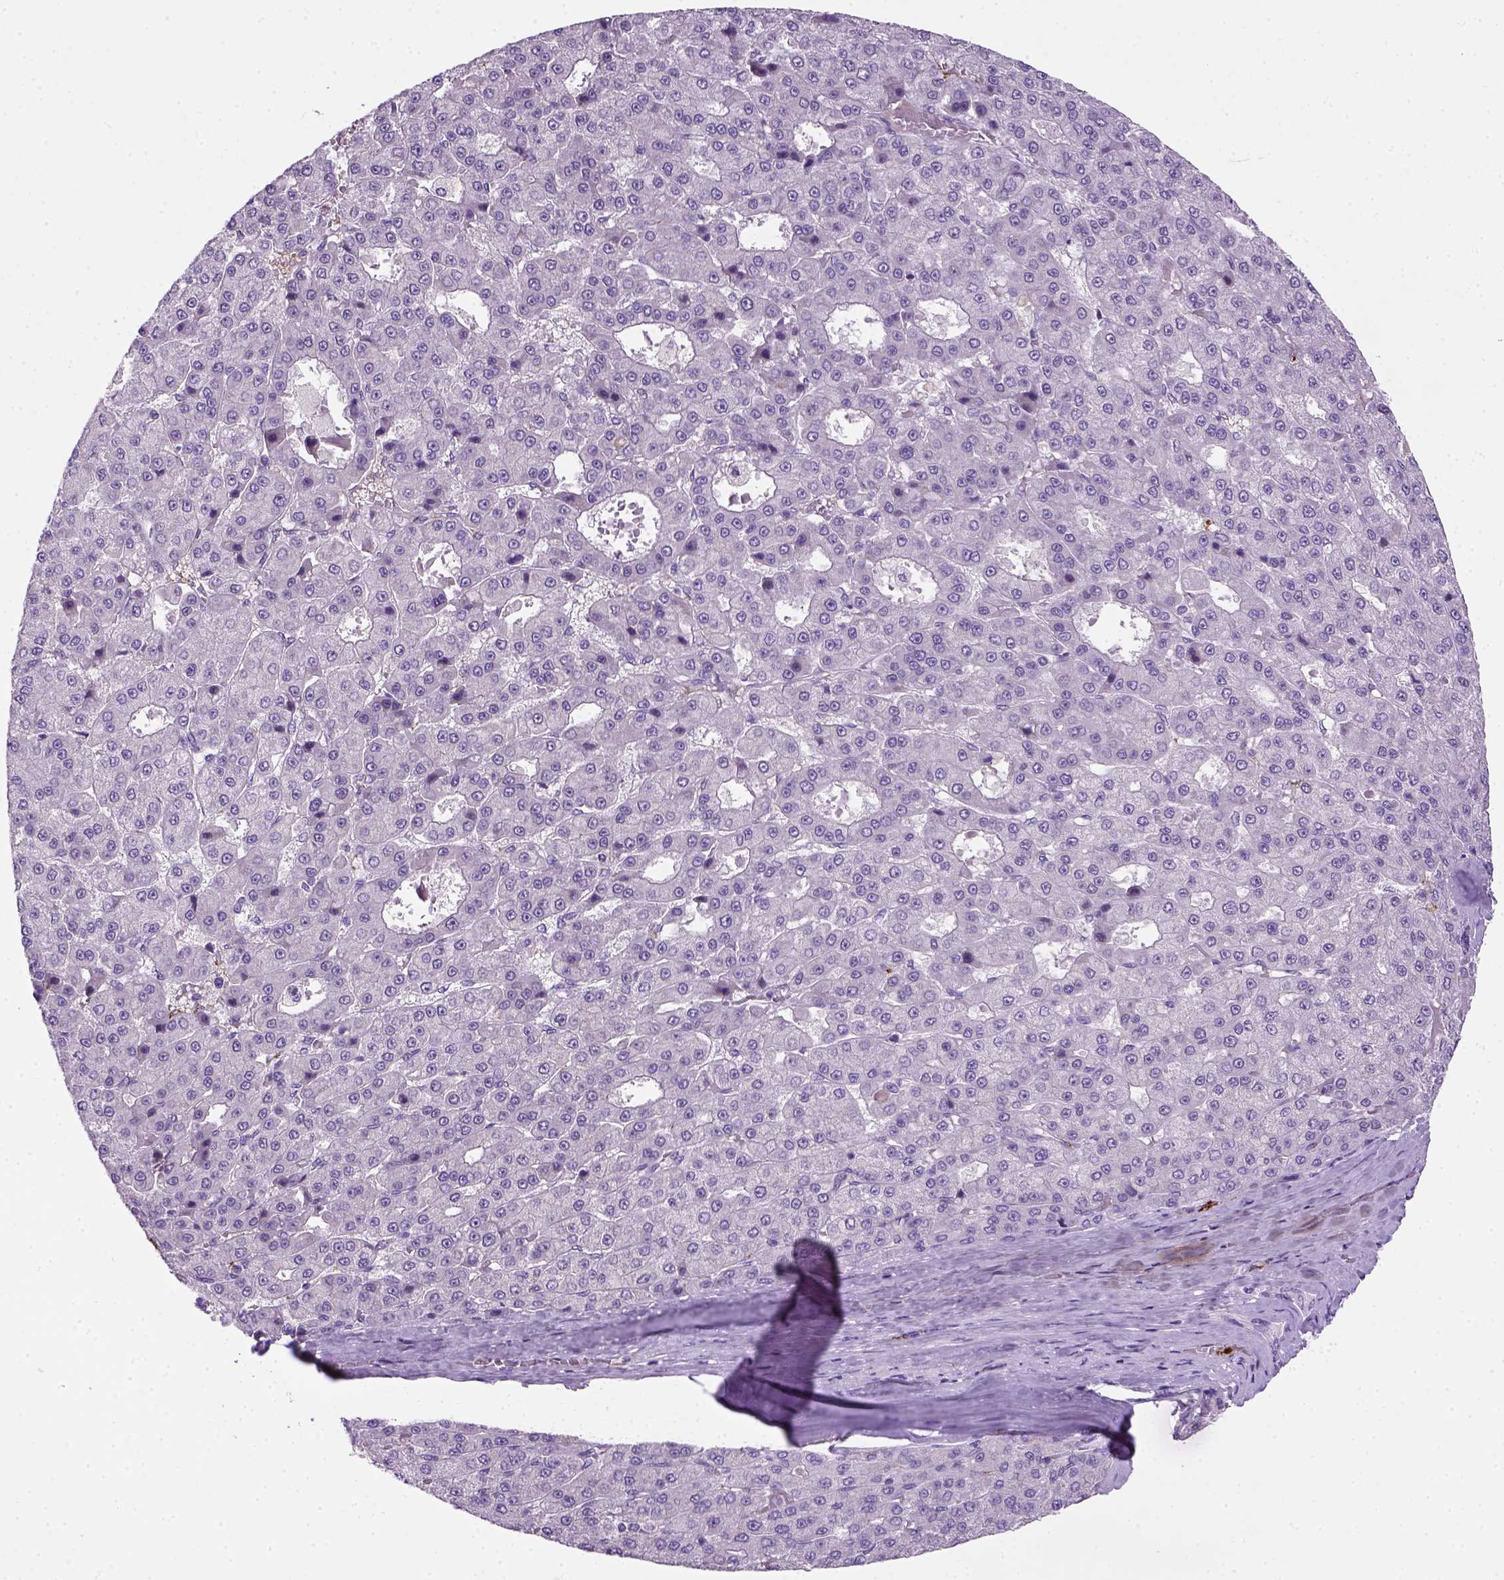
{"staining": {"intensity": "negative", "quantity": "none", "location": "none"}, "tissue": "liver cancer", "cell_type": "Tumor cells", "image_type": "cancer", "snomed": [{"axis": "morphology", "description": "Carcinoma, Hepatocellular, NOS"}, {"axis": "topography", "description": "Liver"}], "caption": "An immunohistochemistry histopathology image of liver cancer (hepatocellular carcinoma) is shown. There is no staining in tumor cells of liver cancer (hepatocellular carcinoma). (DAB immunohistochemistry with hematoxylin counter stain).", "gene": "VWF", "patient": {"sex": "male", "age": 70}}